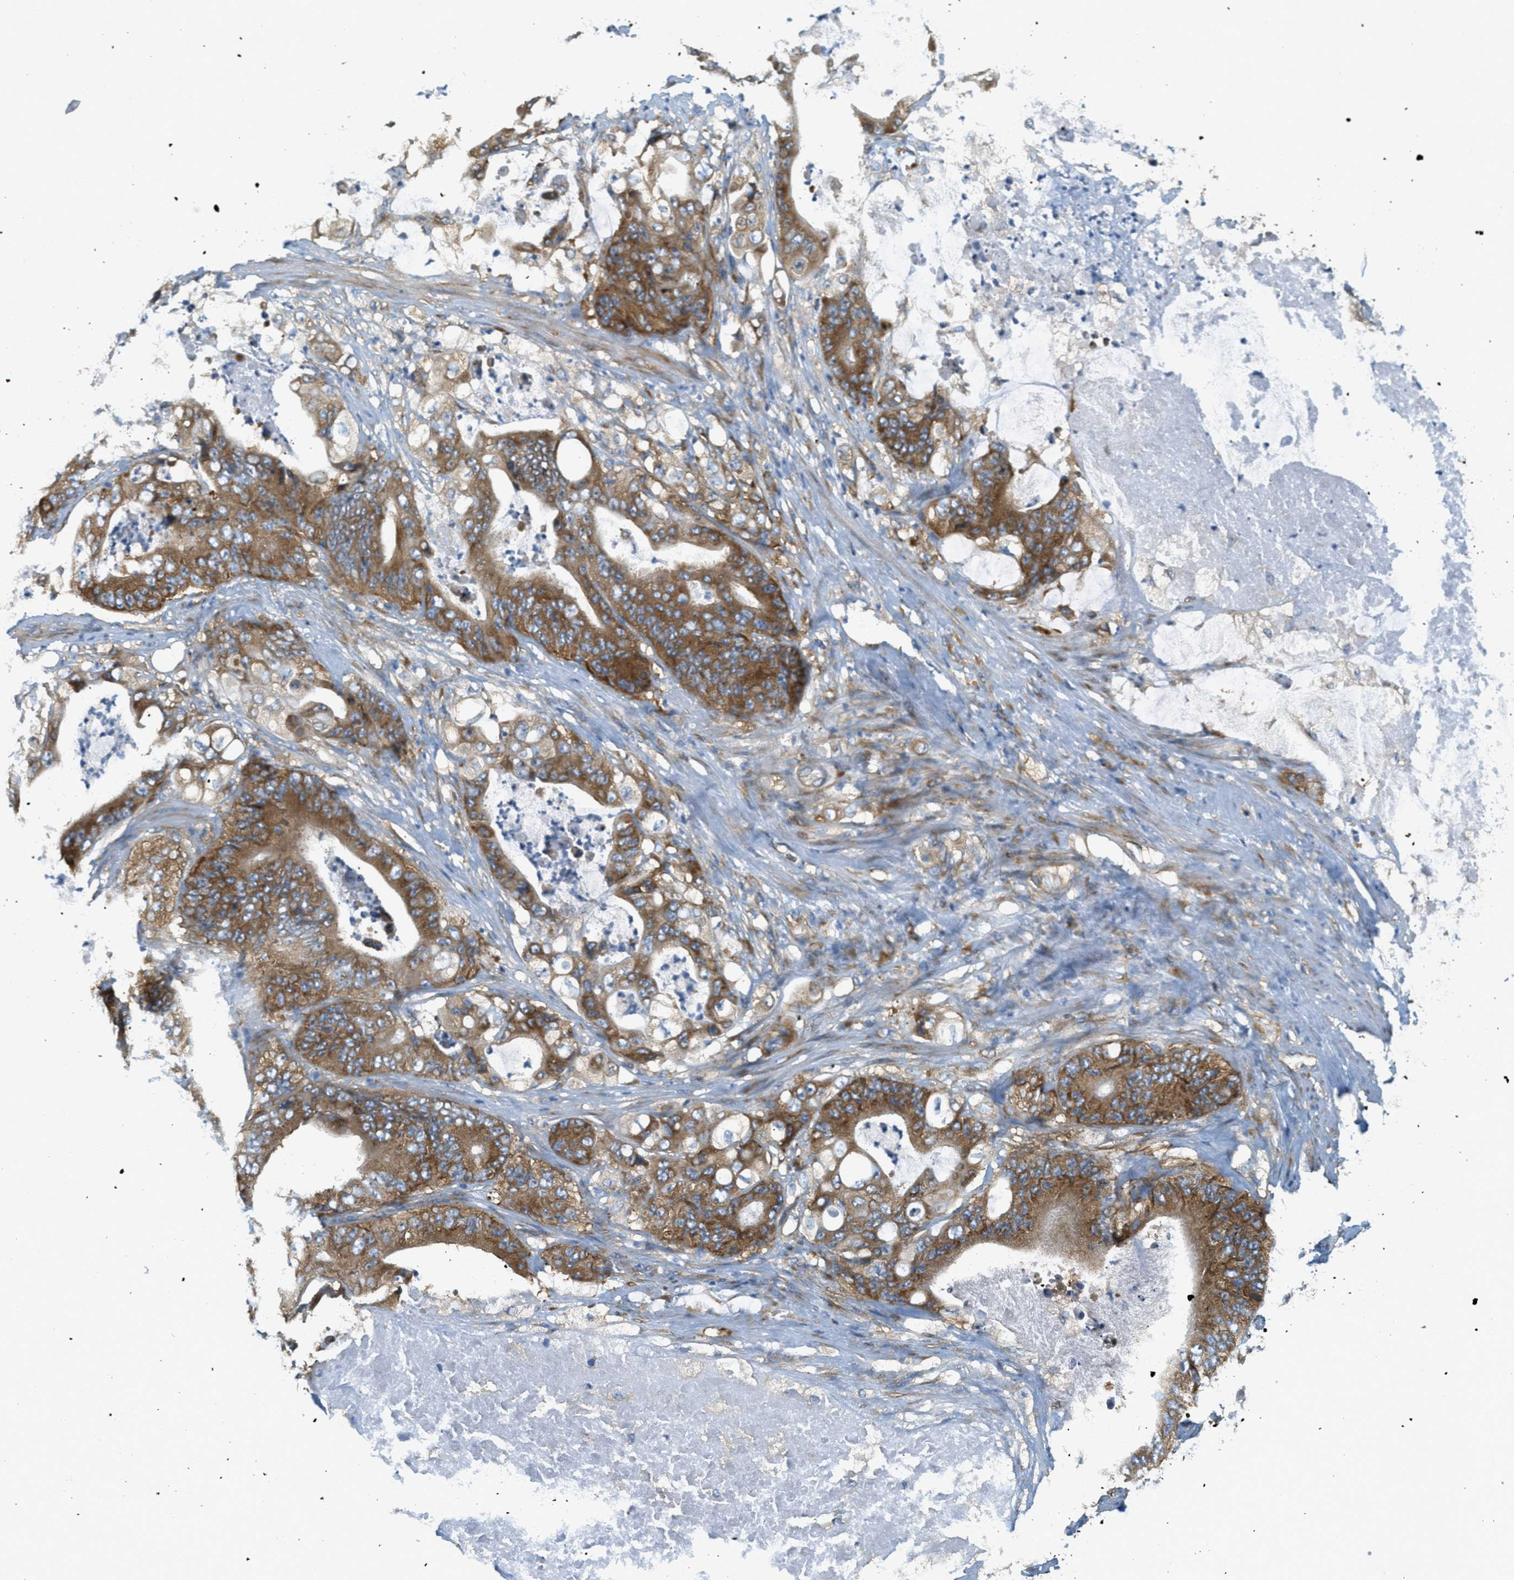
{"staining": {"intensity": "moderate", "quantity": ">75%", "location": "cytoplasmic/membranous"}, "tissue": "stomach cancer", "cell_type": "Tumor cells", "image_type": "cancer", "snomed": [{"axis": "morphology", "description": "Adenocarcinoma, NOS"}, {"axis": "topography", "description": "Stomach"}], "caption": "Immunohistochemistry (IHC) staining of stomach adenocarcinoma, which shows medium levels of moderate cytoplasmic/membranous positivity in approximately >75% of tumor cells indicating moderate cytoplasmic/membranous protein expression. The staining was performed using DAB (3,3'-diaminobenzidine) (brown) for protein detection and nuclei were counterstained in hematoxylin (blue).", "gene": "ABCF1", "patient": {"sex": "female", "age": 73}}